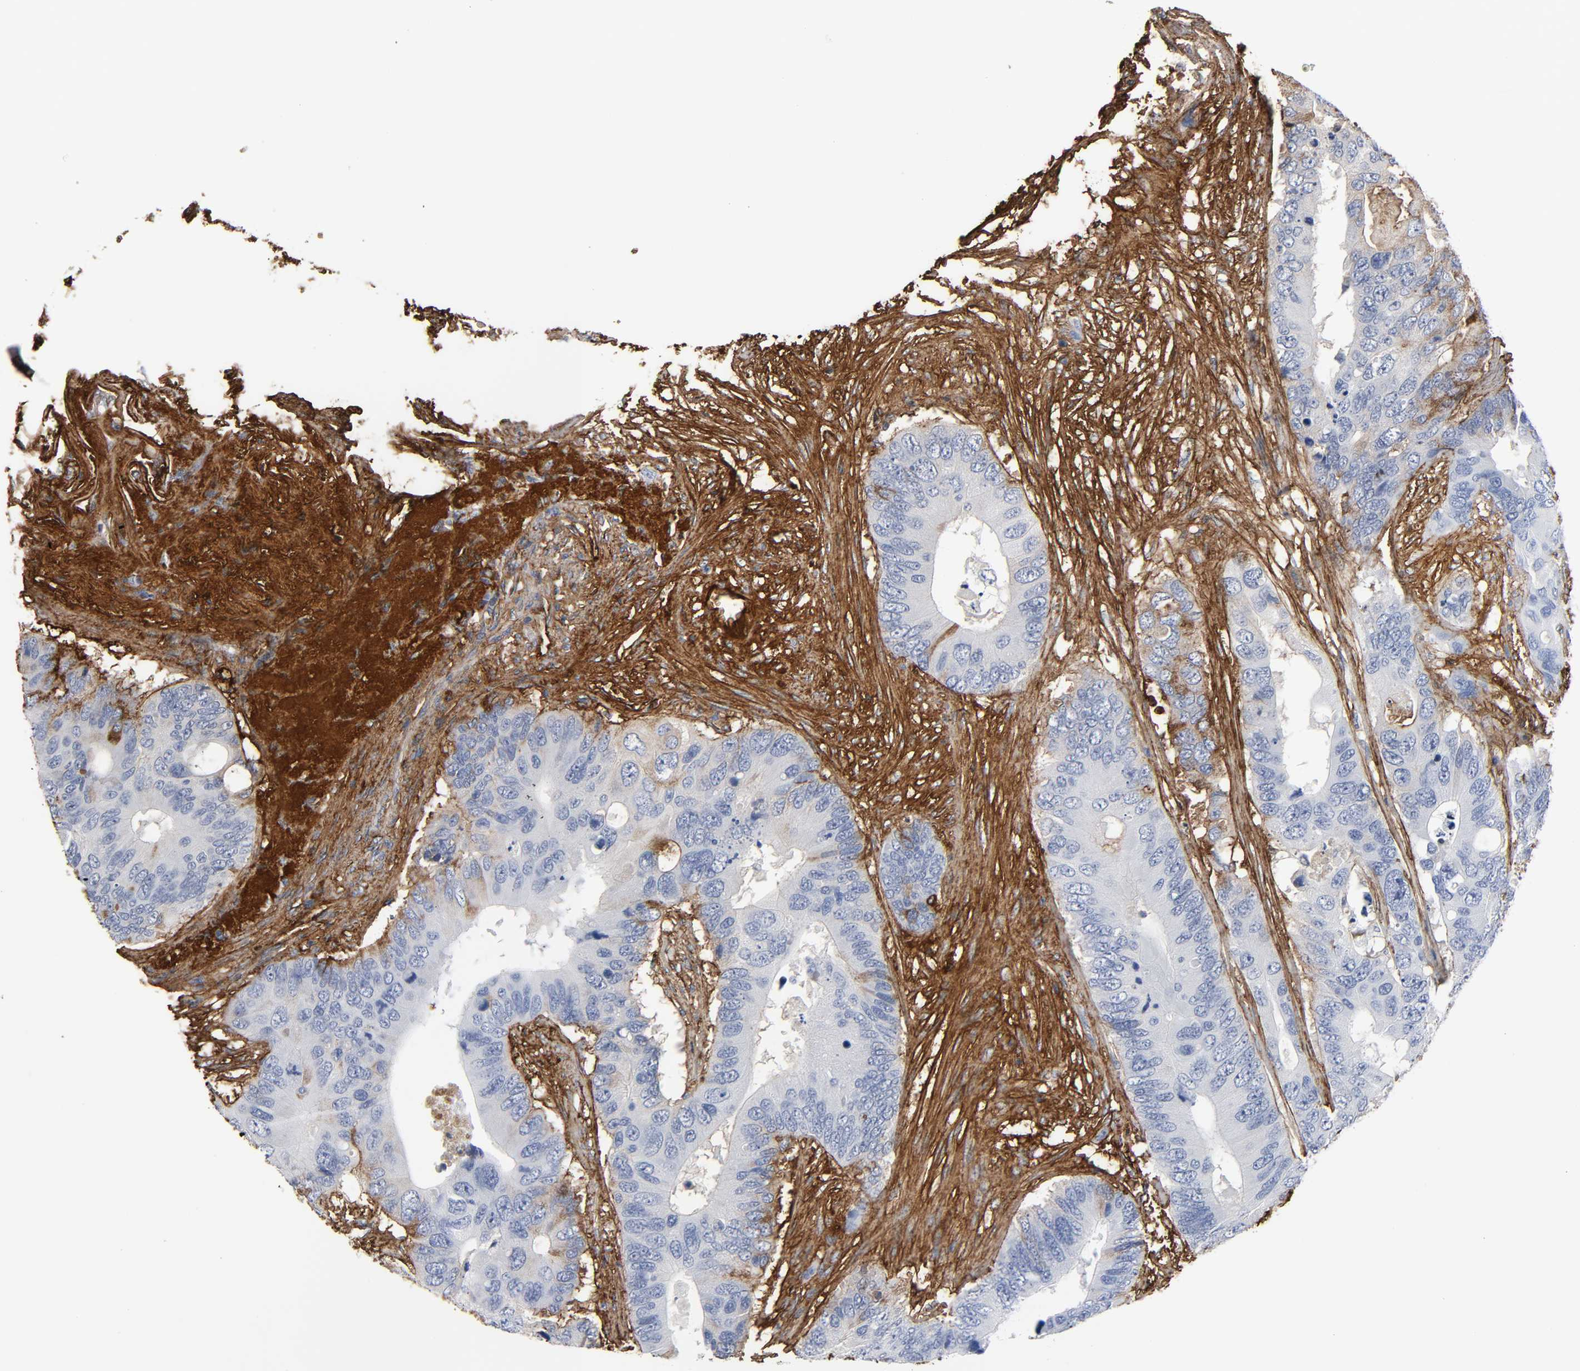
{"staining": {"intensity": "strong", "quantity": "<25%", "location": "cytoplasmic/membranous"}, "tissue": "colorectal cancer", "cell_type": "Tumor cells", "image_type": "cancer", "snomed": [{"axis": "morphology", "description": "Adenocarcinoma, NOS"}, {"axis": "topography", "description": "Colon"}], "caption": "Colorectal adenocarcinoma tissue displays strong cytoplasmic/membranous staining in about <25% of tumor cells, visualized by immunohistochemistry.", "gene": "FBLN1", "patient": {"sex": "male", "age": 71}}